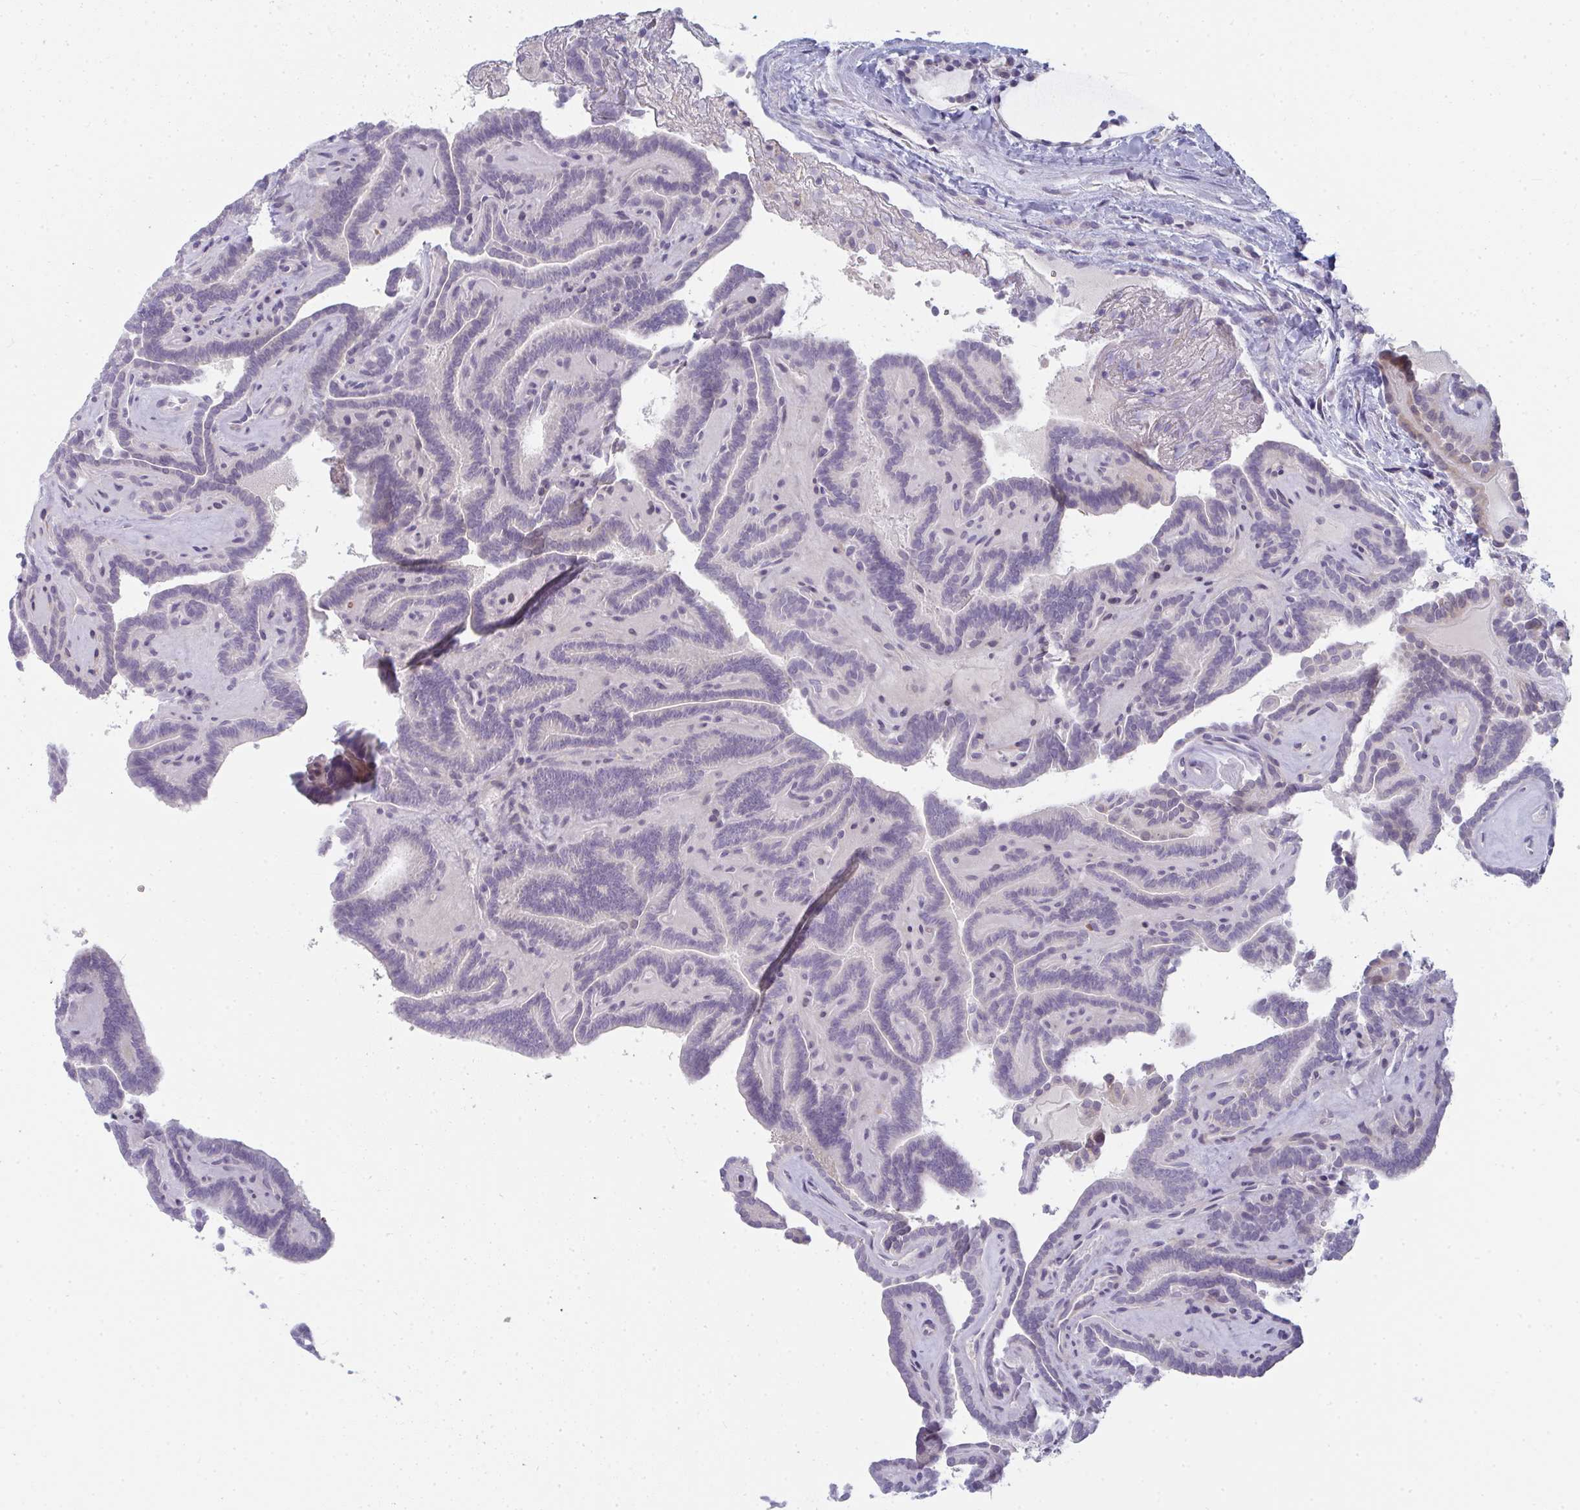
{"staining": {"intensity": "negative", "quantity": "none", "location": "none"}, "tissue": "thyroid cancer", "cell_type": "Tumor cells", "image_type": "cancer", "snomed": [{"axis": "morphology", "description": "Papillary adenocarcinoma, NOS"}, {"axis": "topography", "description": "Thyroid gland"}], "caption": "Immunohistochemistry micrograph of papillary adenocarcinoma (thyroid) stained for a protein (brown), which displays no positivity in tumor cells. (Brightfield microscopy of DAB IHC at high magnification).", "gene": "SHB", "patient": {"sex": "female", "age": 21}}